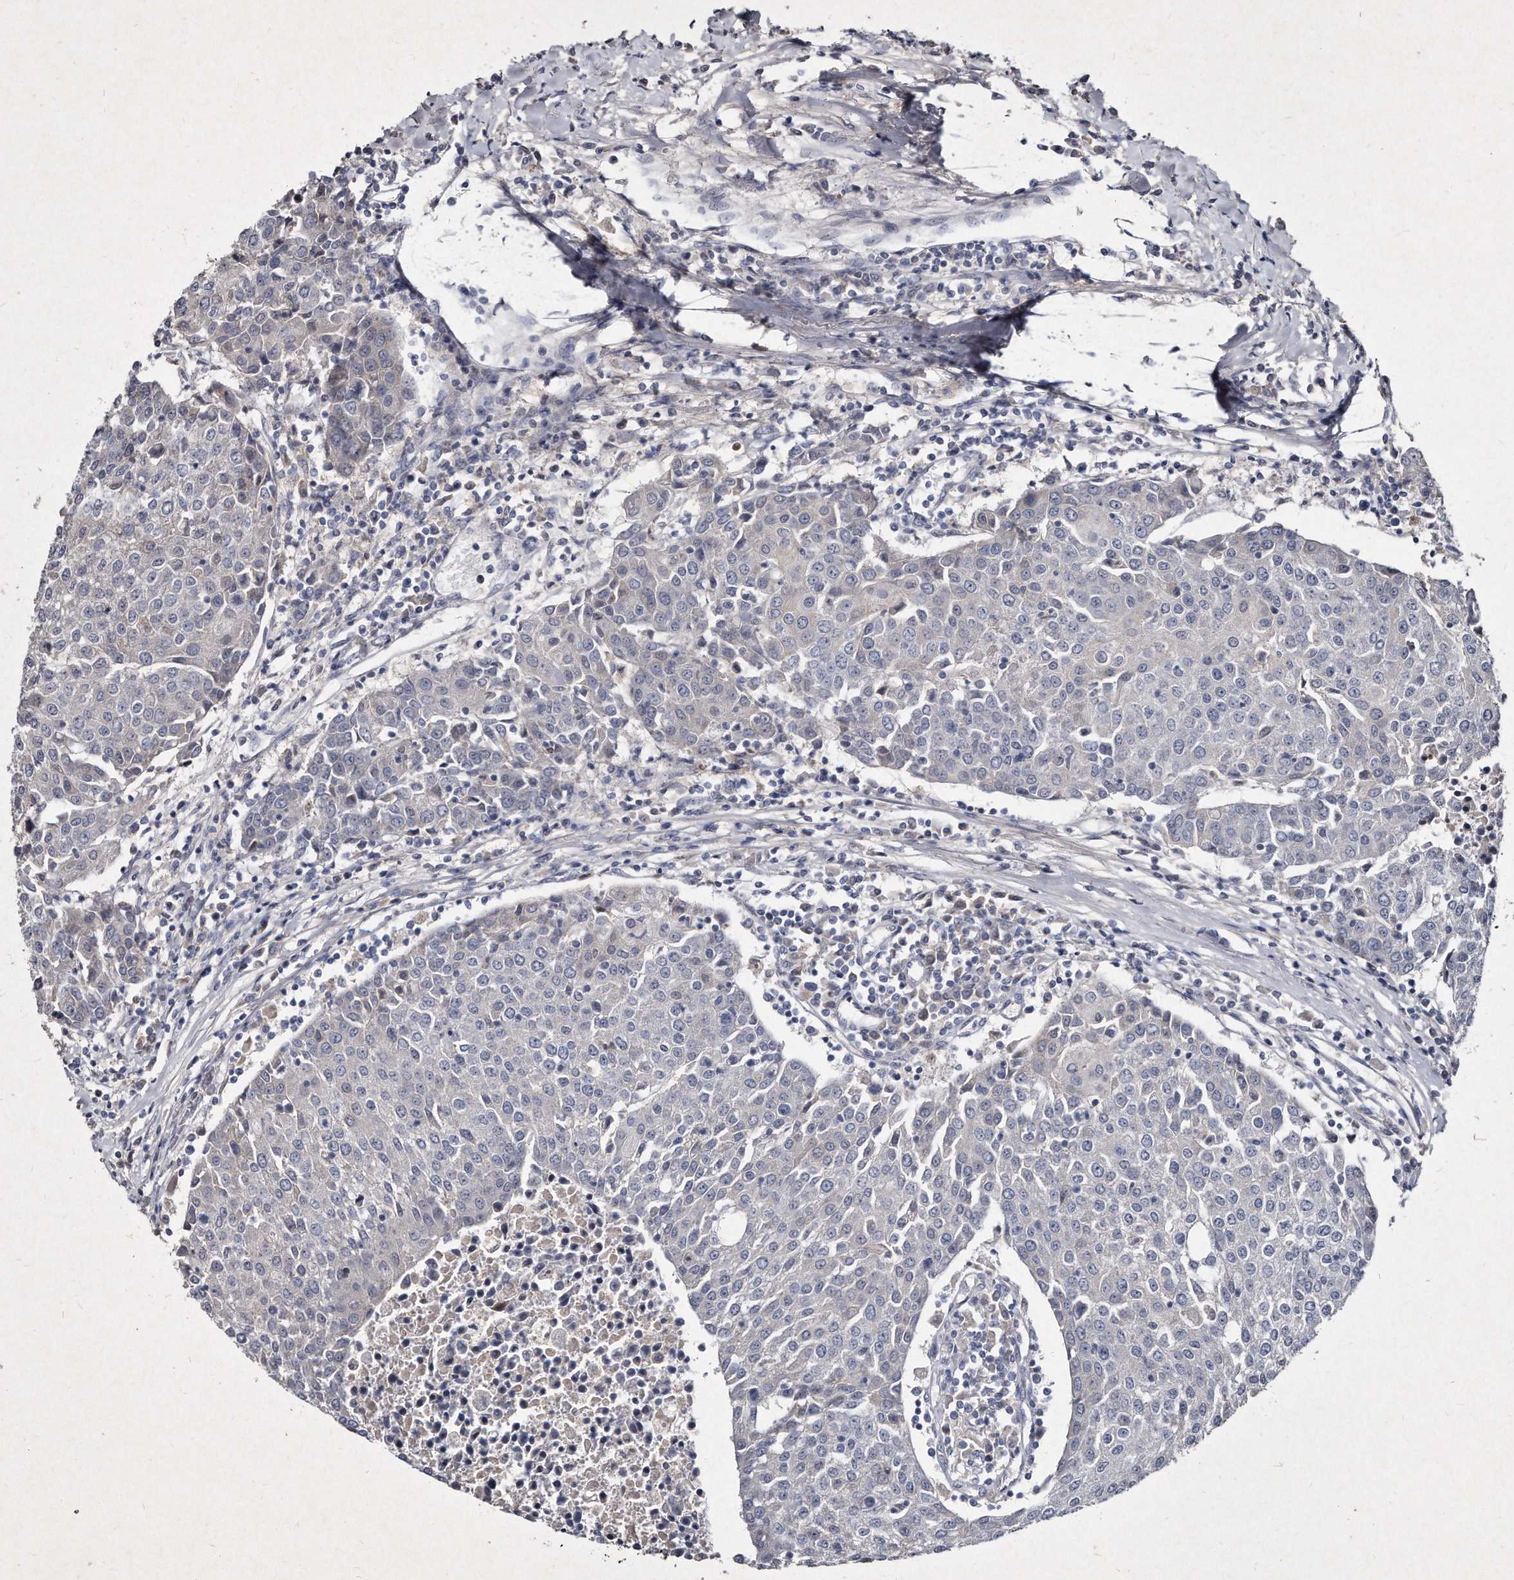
{"staining": {"intensity": "negative", "quantity": "none", "location": "none"}, "tissue": "urothelial cancer", "cell_type": "Tumor cells", "image_type": "cancer", "snomed": [{"axis": "morphology", "description": "Urothelial carcinoma, High grade"}, {"axis": "topography", "description": "Urinary bladder"}], "caption": "The image demonstrates no significant positivity in tumor cells of urothelial cancer.", "gene": "KLHDC3", "patient": {"sex": "female", "age": 85}}